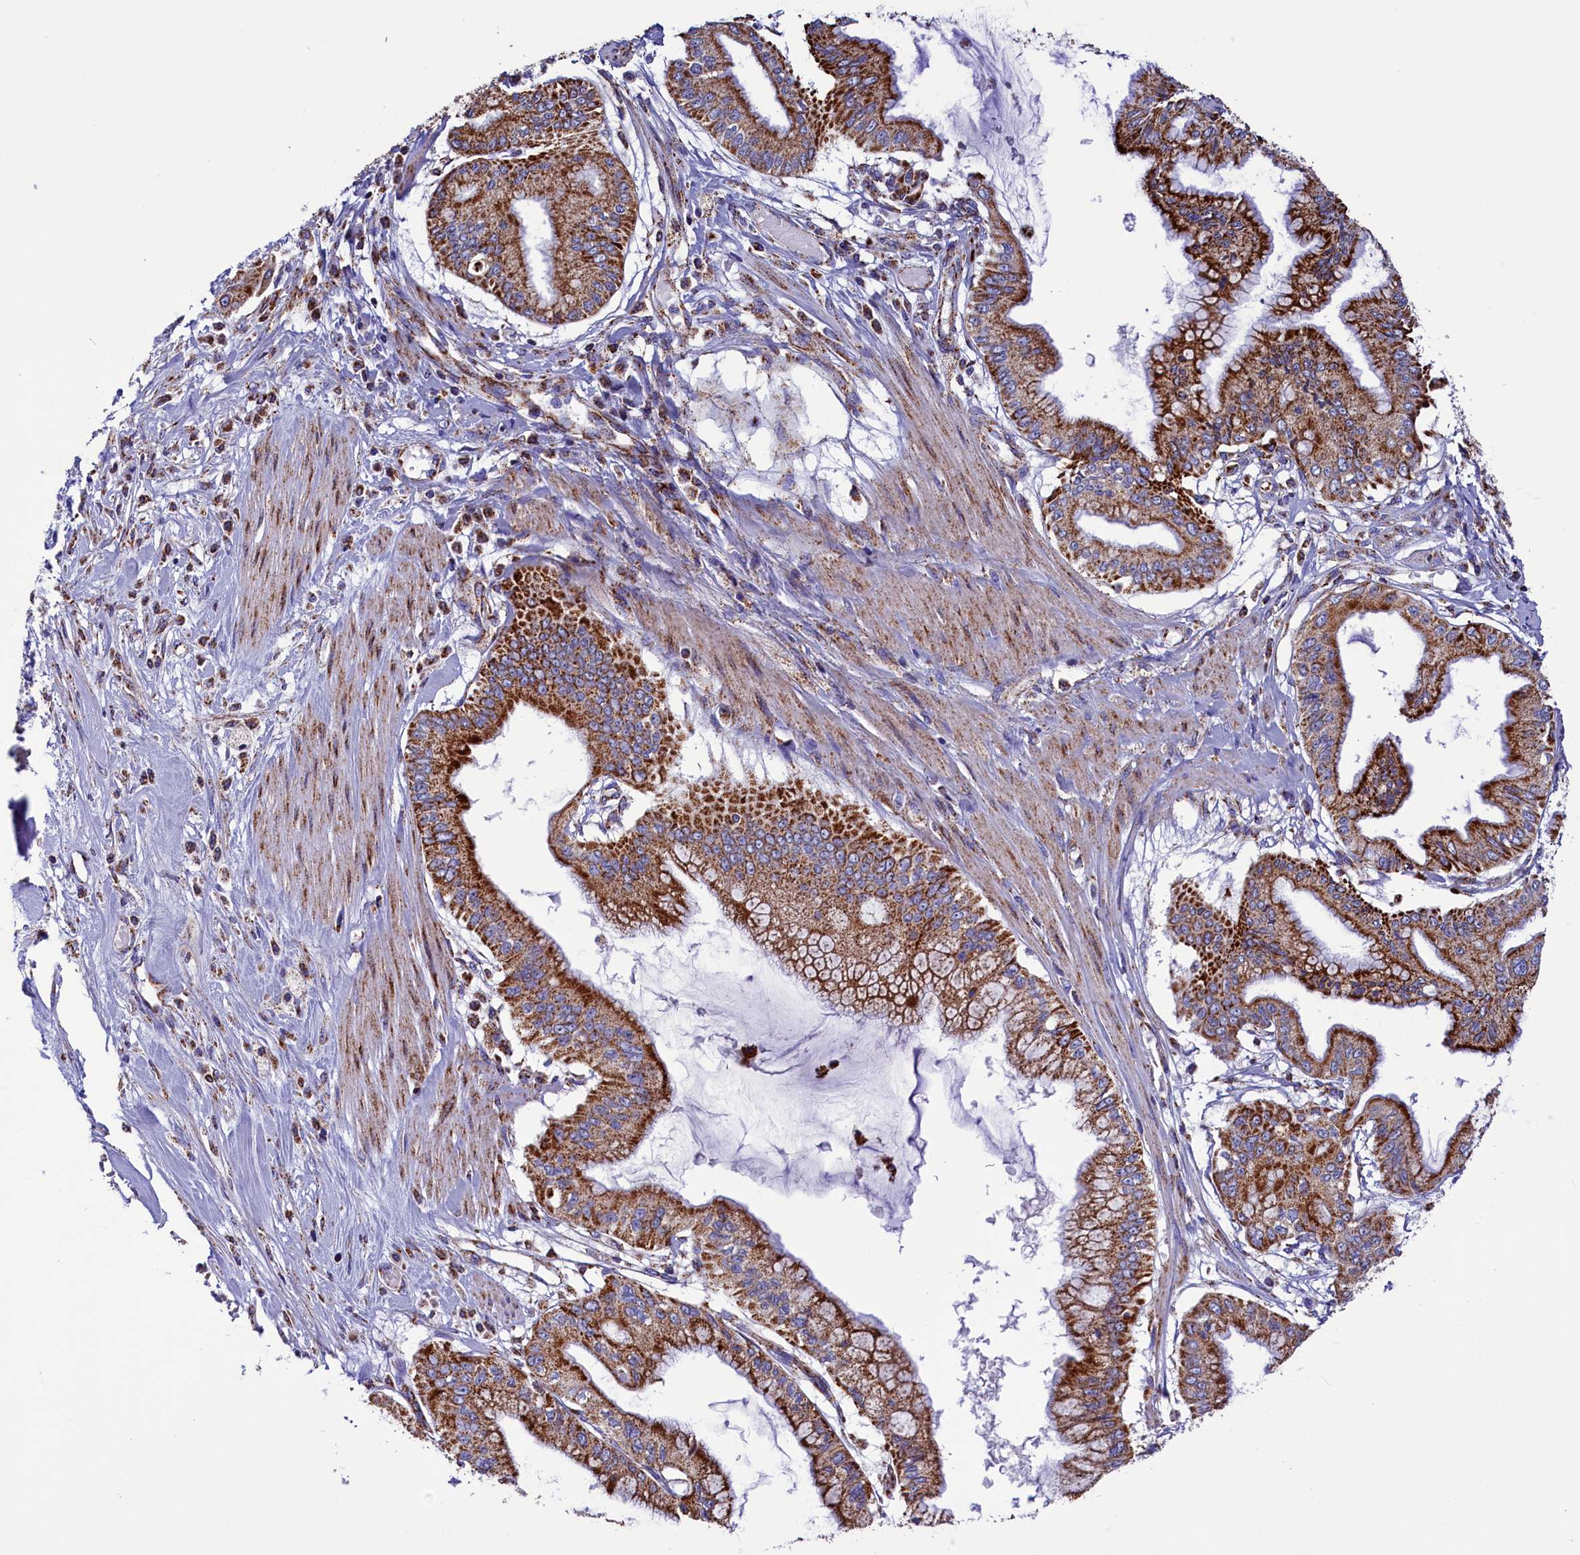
{"staining": {"intensity": "strong", "quantity": ">75%", "location": "cytoplasmic/membranous"}, "tissue": "pancreatic cancer", "cell_type": "Tumor cells", "image_type": "cancer", "snomed": [{"axis": "morphology", "description": "Adenocarcinoma, NOS"}, {"axis": "topography", "description": "Pancreas"}], "caption": "Tumor cells demonstrate strong cytoplasmic/membranous positivity in about >75% of cells in pancreatic cancer (adenocarcinoma).", "gene": "SLC39A3", "patient": {"sex": "male", "age": 46}}